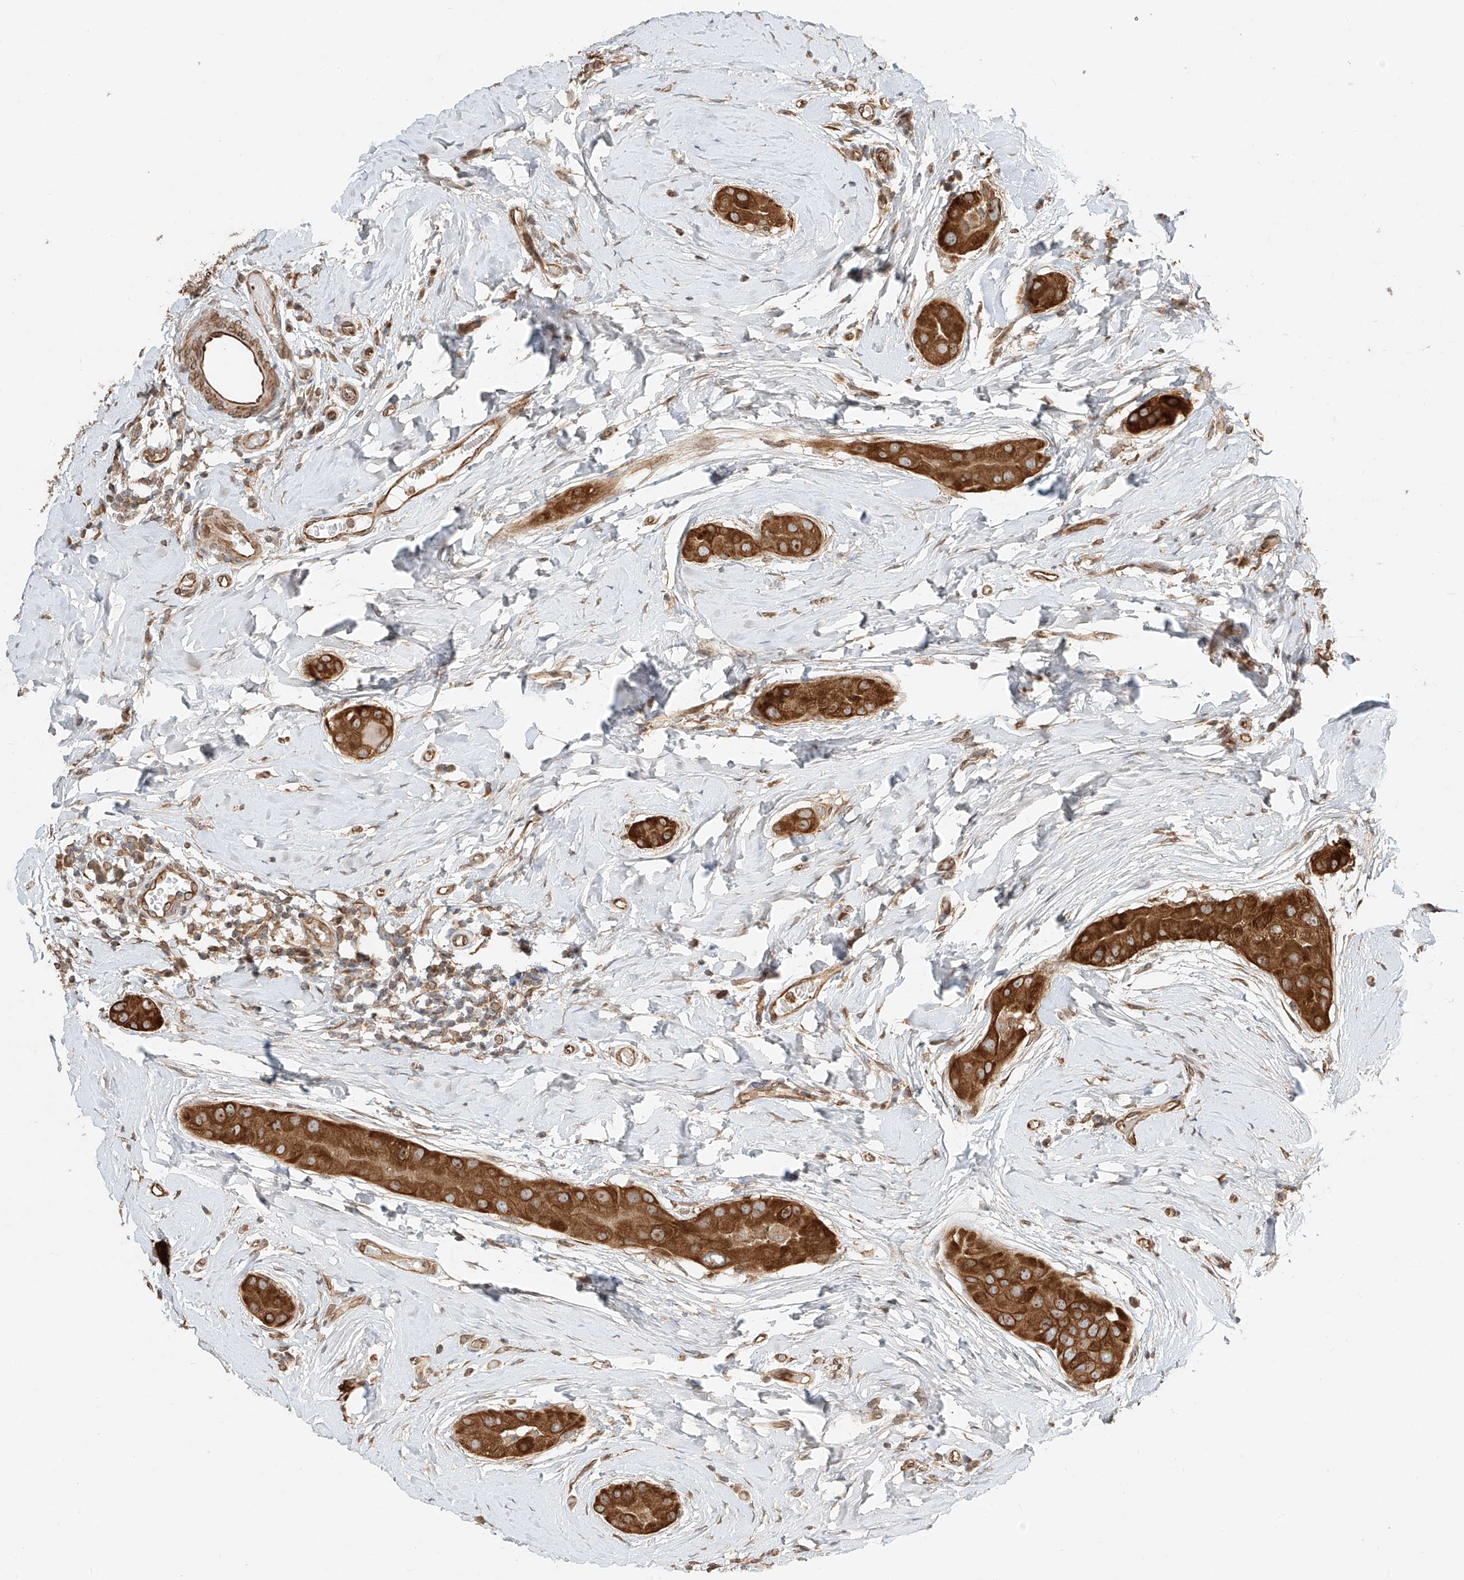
{"staining": {"intensity": "strong", "quantity": ">75%", "location": "cytoplasmic/membranous"}, "tissue": "thyroid cancer", "cell_type": "Tumor cells", "image_type": "cancer", "snomed": [{"axis": "morphology", "description": "Papillary adenocarcinoma, NOS"}, {"axis": "topography", "description": "Thyroid gland"}], "caption": "A brown stain shows strong cytoplasmic/membranous positivity of a protein in human papillary adenocarcinoma (thyroid) tumor cells.", "gene": "CEP162", "patient": {"sex": "male", "age": 33}}